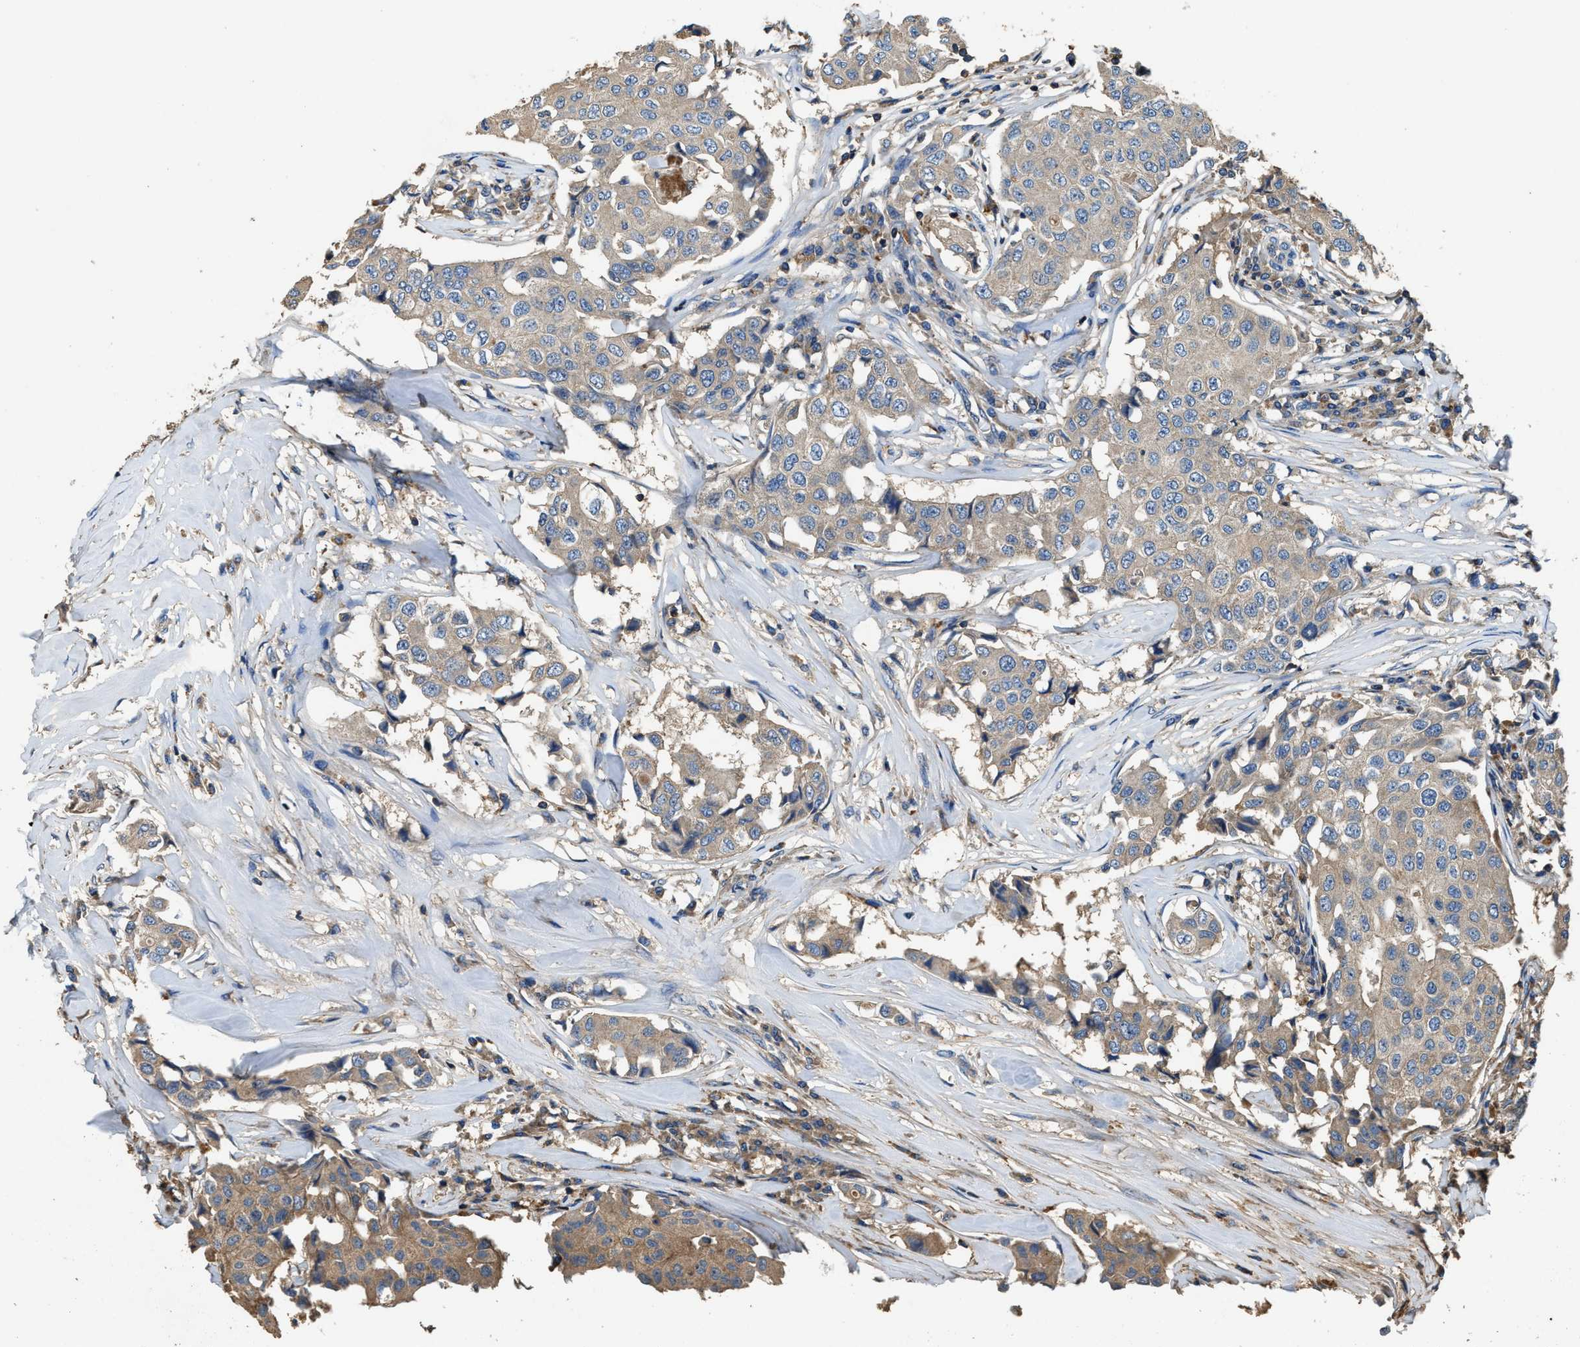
{"staining": {"intensity": "weak", "quantity": ">75%", "location": "cytoplasmic/membranous"}, "tissue": "breast cancer", "cell_type": "Tumor cells", "image_type": "cancer", "snomed": [{"axis": "morphology", "description": "Duct carcinoma"}, {"axis": "topography", "description": "Breast"}], "caption": "Breast intraductal carcinoma stained with a protein marker displays weak staining in tumor cells.", "gene": "BLOC1S1", "patient": {"sex": "female", "age": 80}}